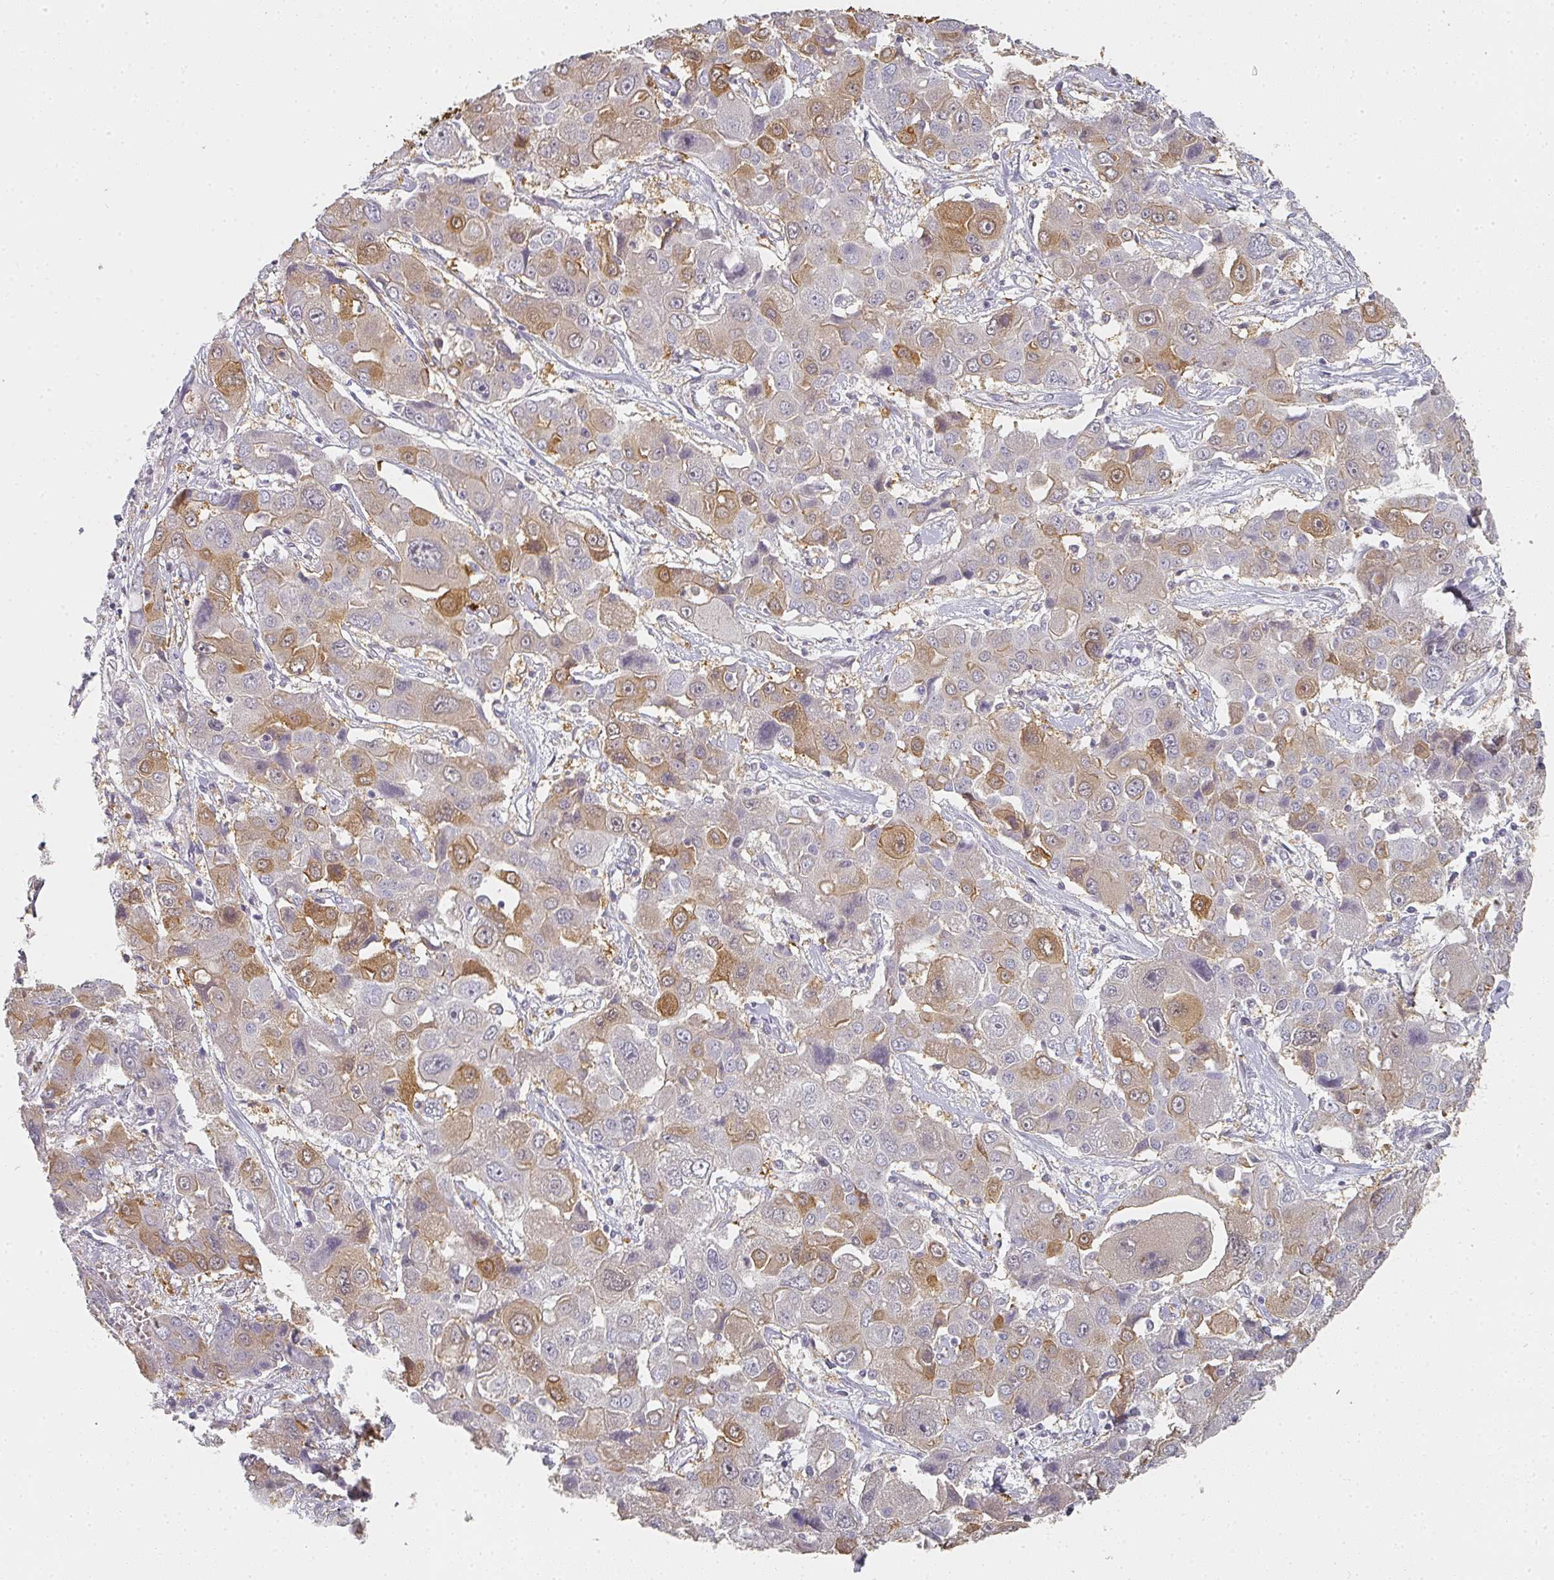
{"staining": {"intensity": "moderate", "quantity": "<25%", "location": "cytoplasmic/membranous,nuclear"}, "tissue": "liver cancer", "cell_type": "Tumor cells", "image_type": "cancer", "snomed": [{"axis": "morphology", "description": "Cholangiocarcinoma"}, {"axis": "topography", "description": "Liver"}], "caption": "This image exhibits immunohistochemistry staining of liver cholangiocarcinoma, with low moderate cytoplasmic/membranous and nuclear positivity in about <25% of tumor cells.", "gene": "SHISA2", "patient": {"sex": "male", "age": 67}}